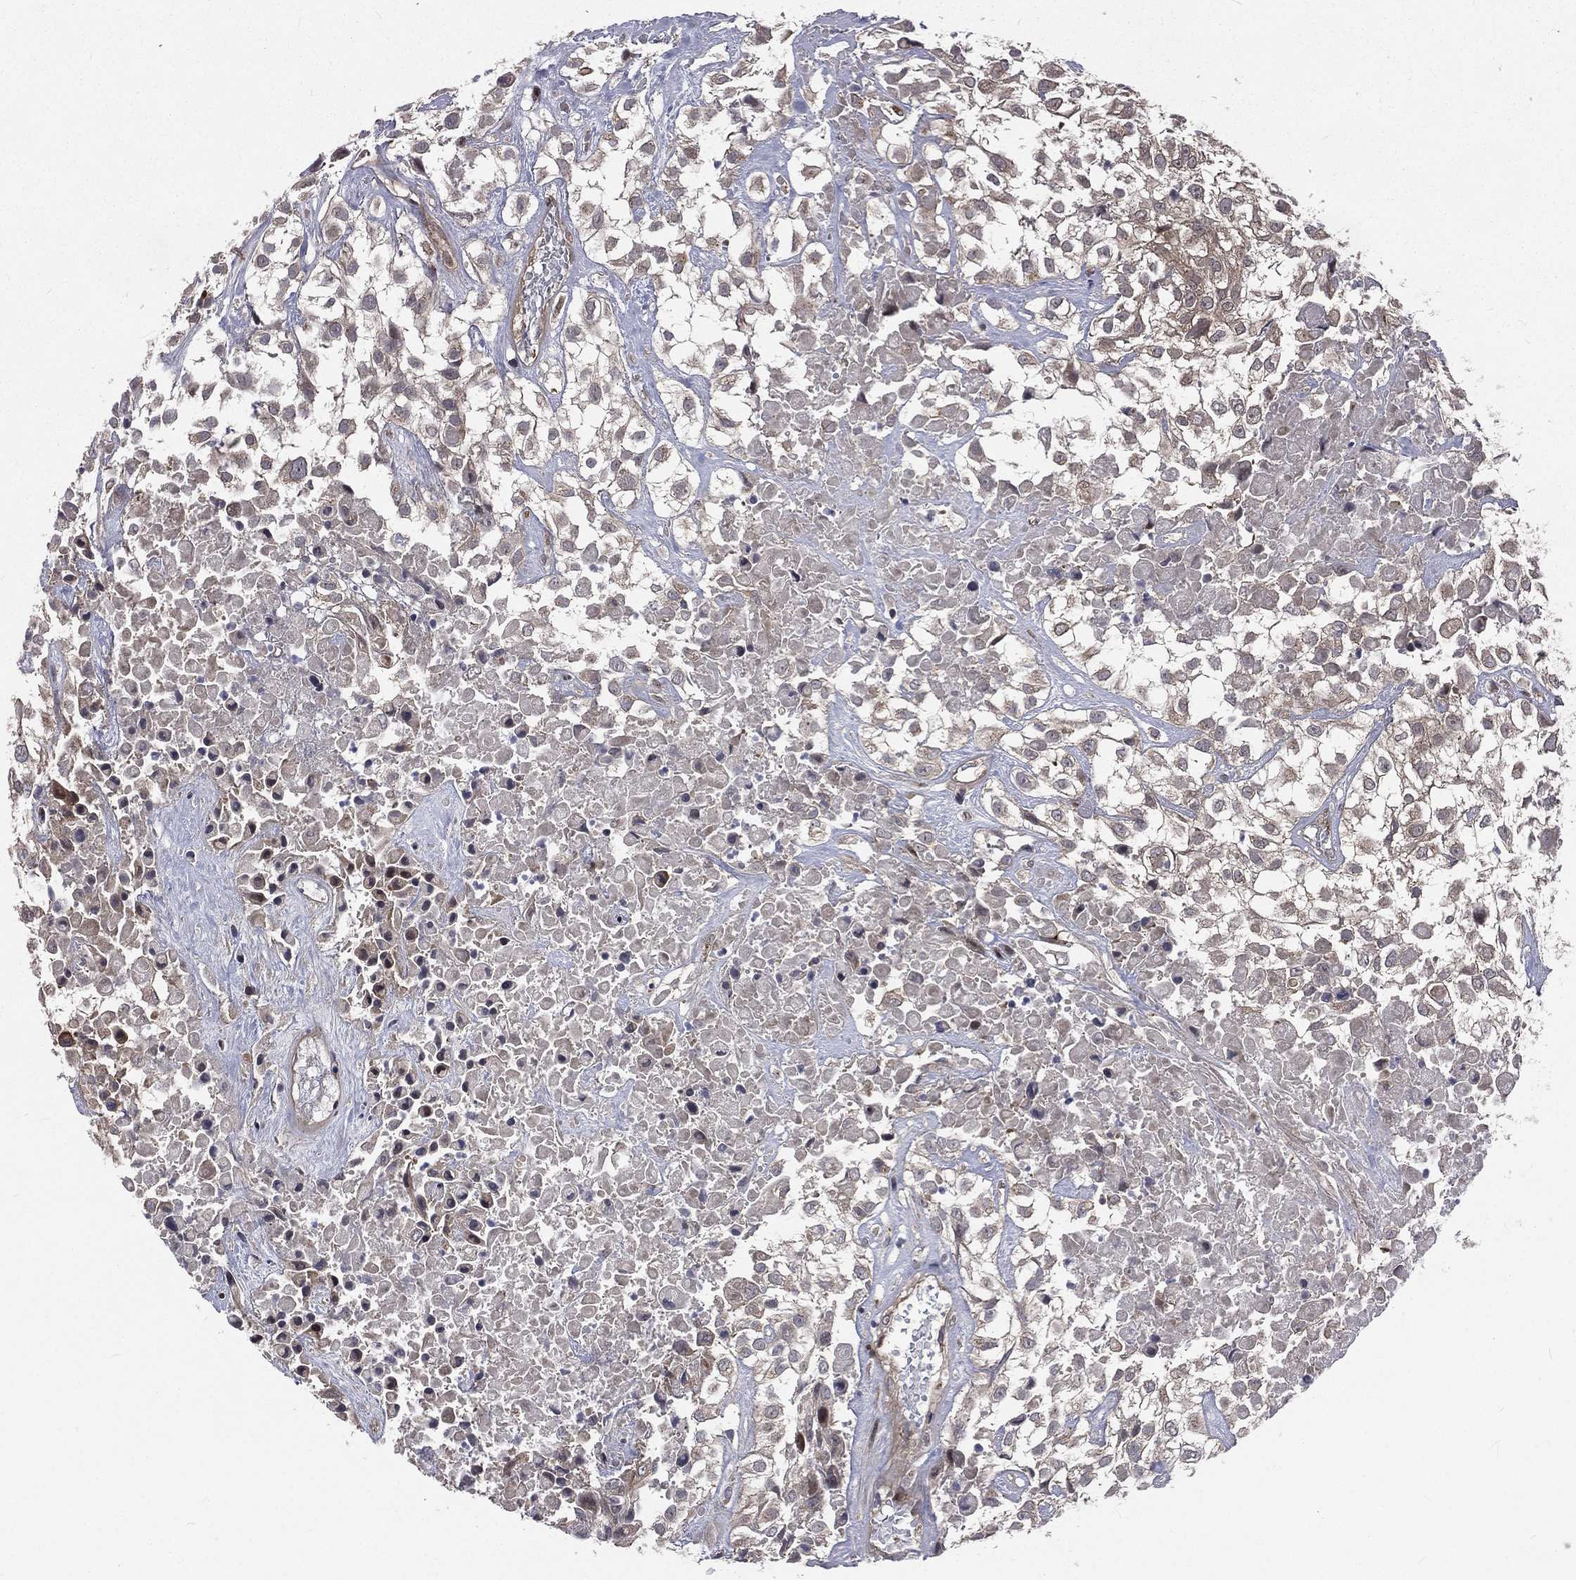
{"staining": {"intensity": "weak", "quantity": "<25%", "location": "cytoplasmic/membranous"}, "tissue": "urothelial cancer", "cell_type": "Tumor cells", "image_type": "cancer", "snomed": [{"axis": "morphology", "description": "Urothelial carcinoma, High grade"}, {"axis": "topography", "description": "Urinary bladder"}], "caption": "Tumor cells show no significant staining in high-grade urothelial carcinoma.", "gene": "ARL3", "patient": {"sex": "male", "age": 56}}